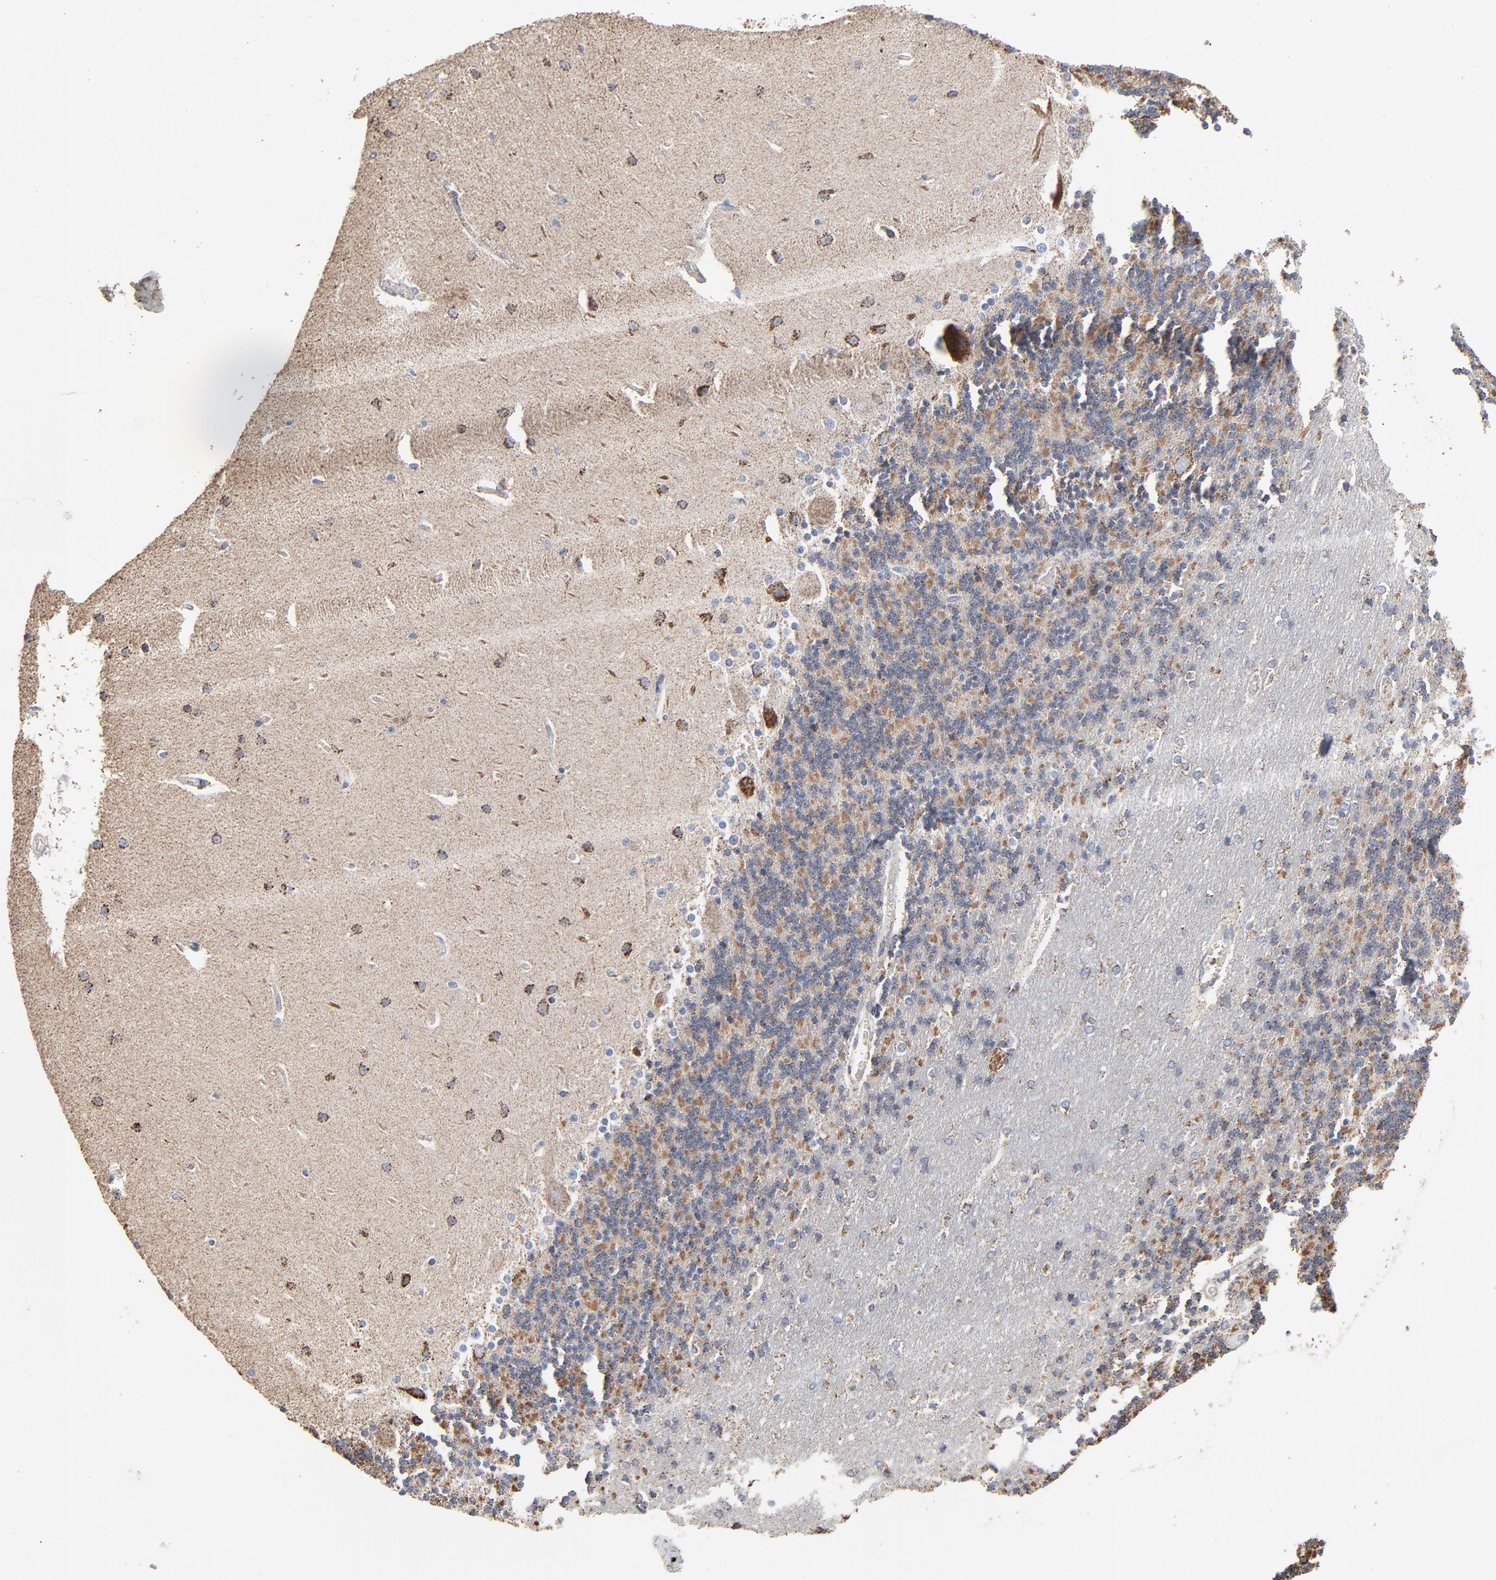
{"staining": {"intensity": "moderate", "quantity": "25%-75%", "location": "cytoplasmic/membranous"}, "tissue": "cerebellum", "cell_type": "Cells in granular layer", "image_type": "normal", "snomed": [{"axis": "morphology", "description": "Normal tissue, NOS"}, {"axis": "topography", "description": "Cerebellum"}], "caption": "Immunohistochemistry (DAB) staining of unremarkable human cerebellum reveals moderate cytoplasmic/membranous protein expression in about 25%-75% of cells in granular layer.", "gene": "UQCRC1", "patient": {"sex": "female", "age": 54}}